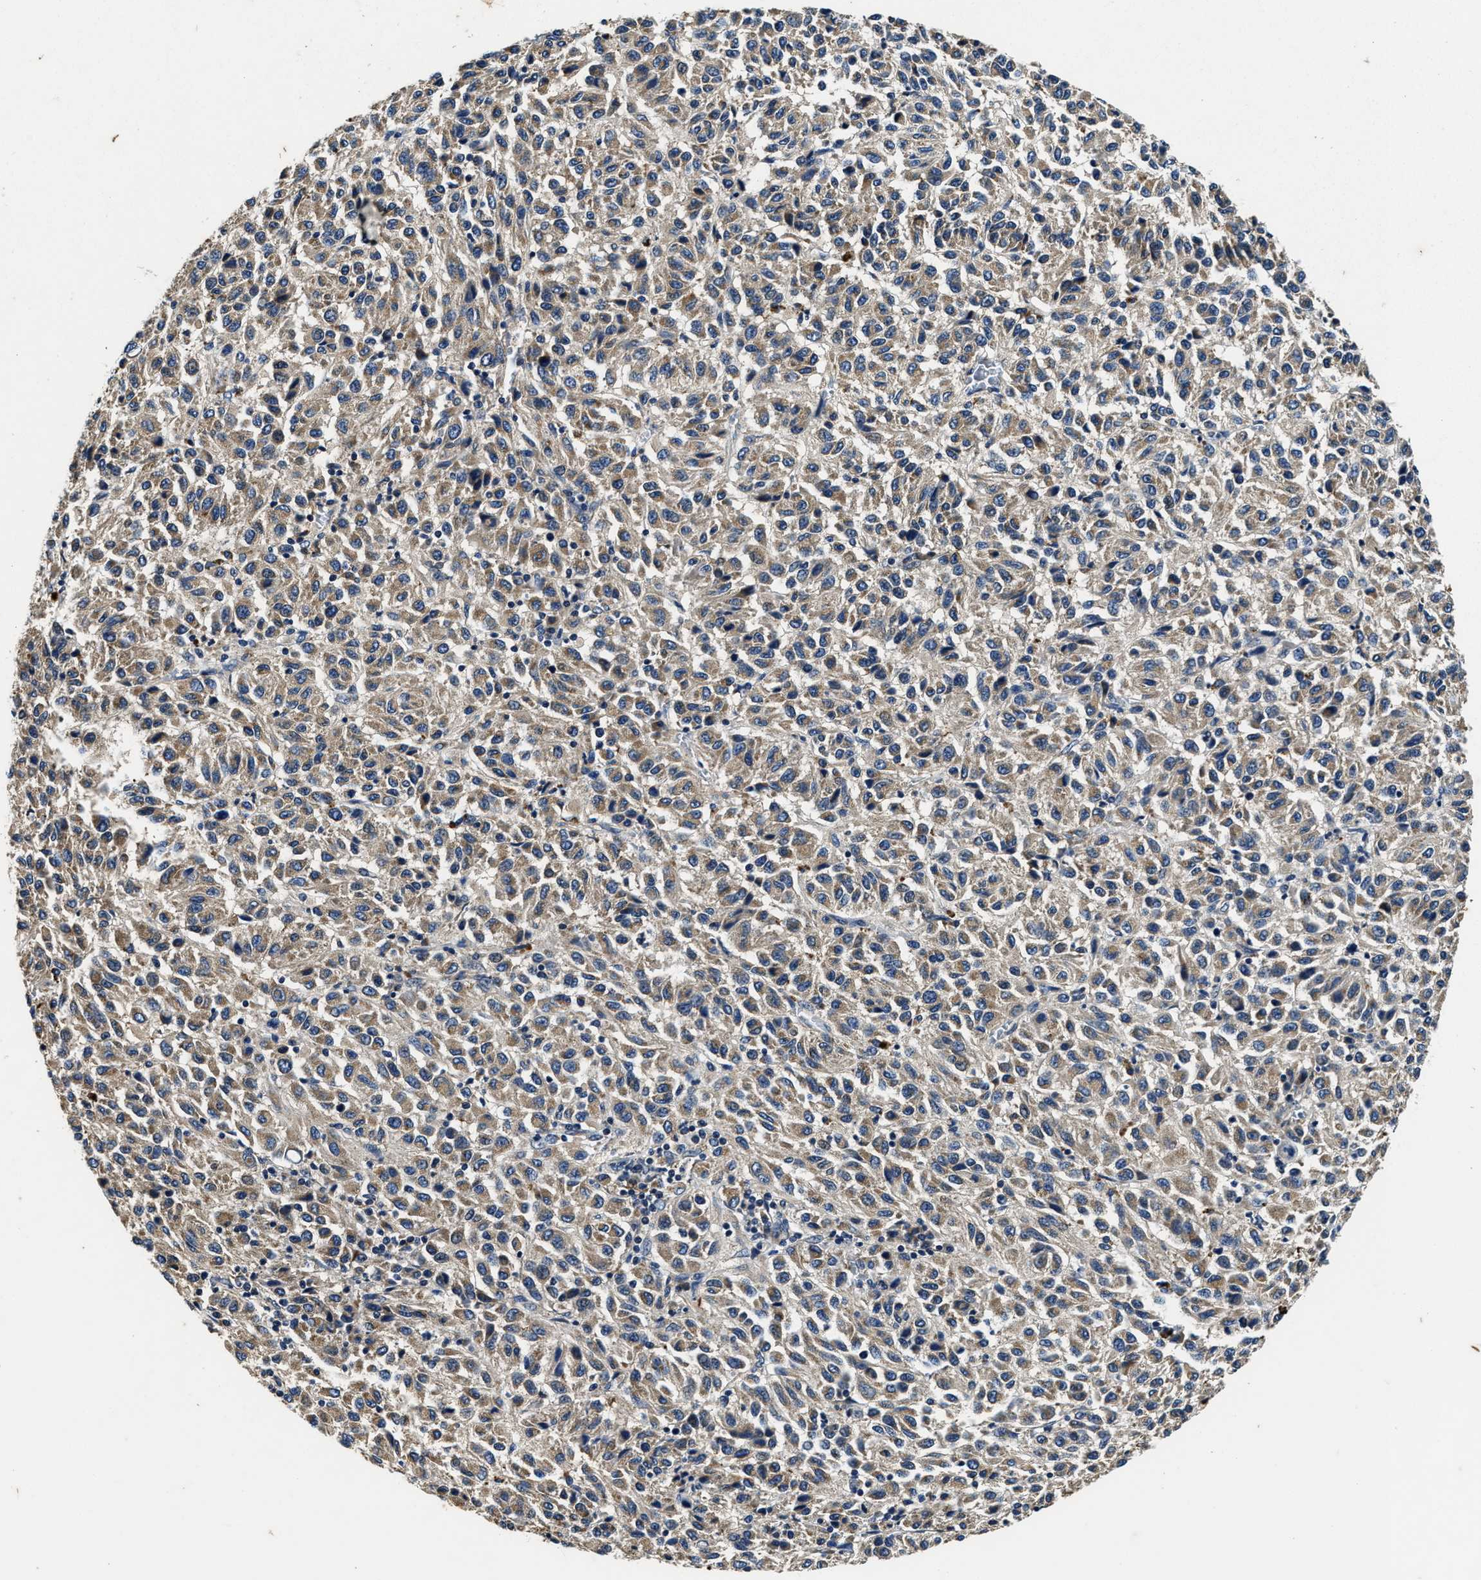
{"staining": {"intensity": "weak", "quantity": ">75%", "location": "cytoplasmic/membranous"}, "tissue": "melanoma", "cell_type": "Tumor cells", "image_type": "cancer", "snomed": [{"axis": "morphology", "description": "Malignant melanoma, Metastatic site"}, {"axis": "topography", "description": "Lung"}], "caption": "Human malignant melanoma (metastatic site) stained with a protein marker demonstrates weak staining in tumor cells.", "gene": "PI4KB", "patient": {"sex": "male", "age": 64}}